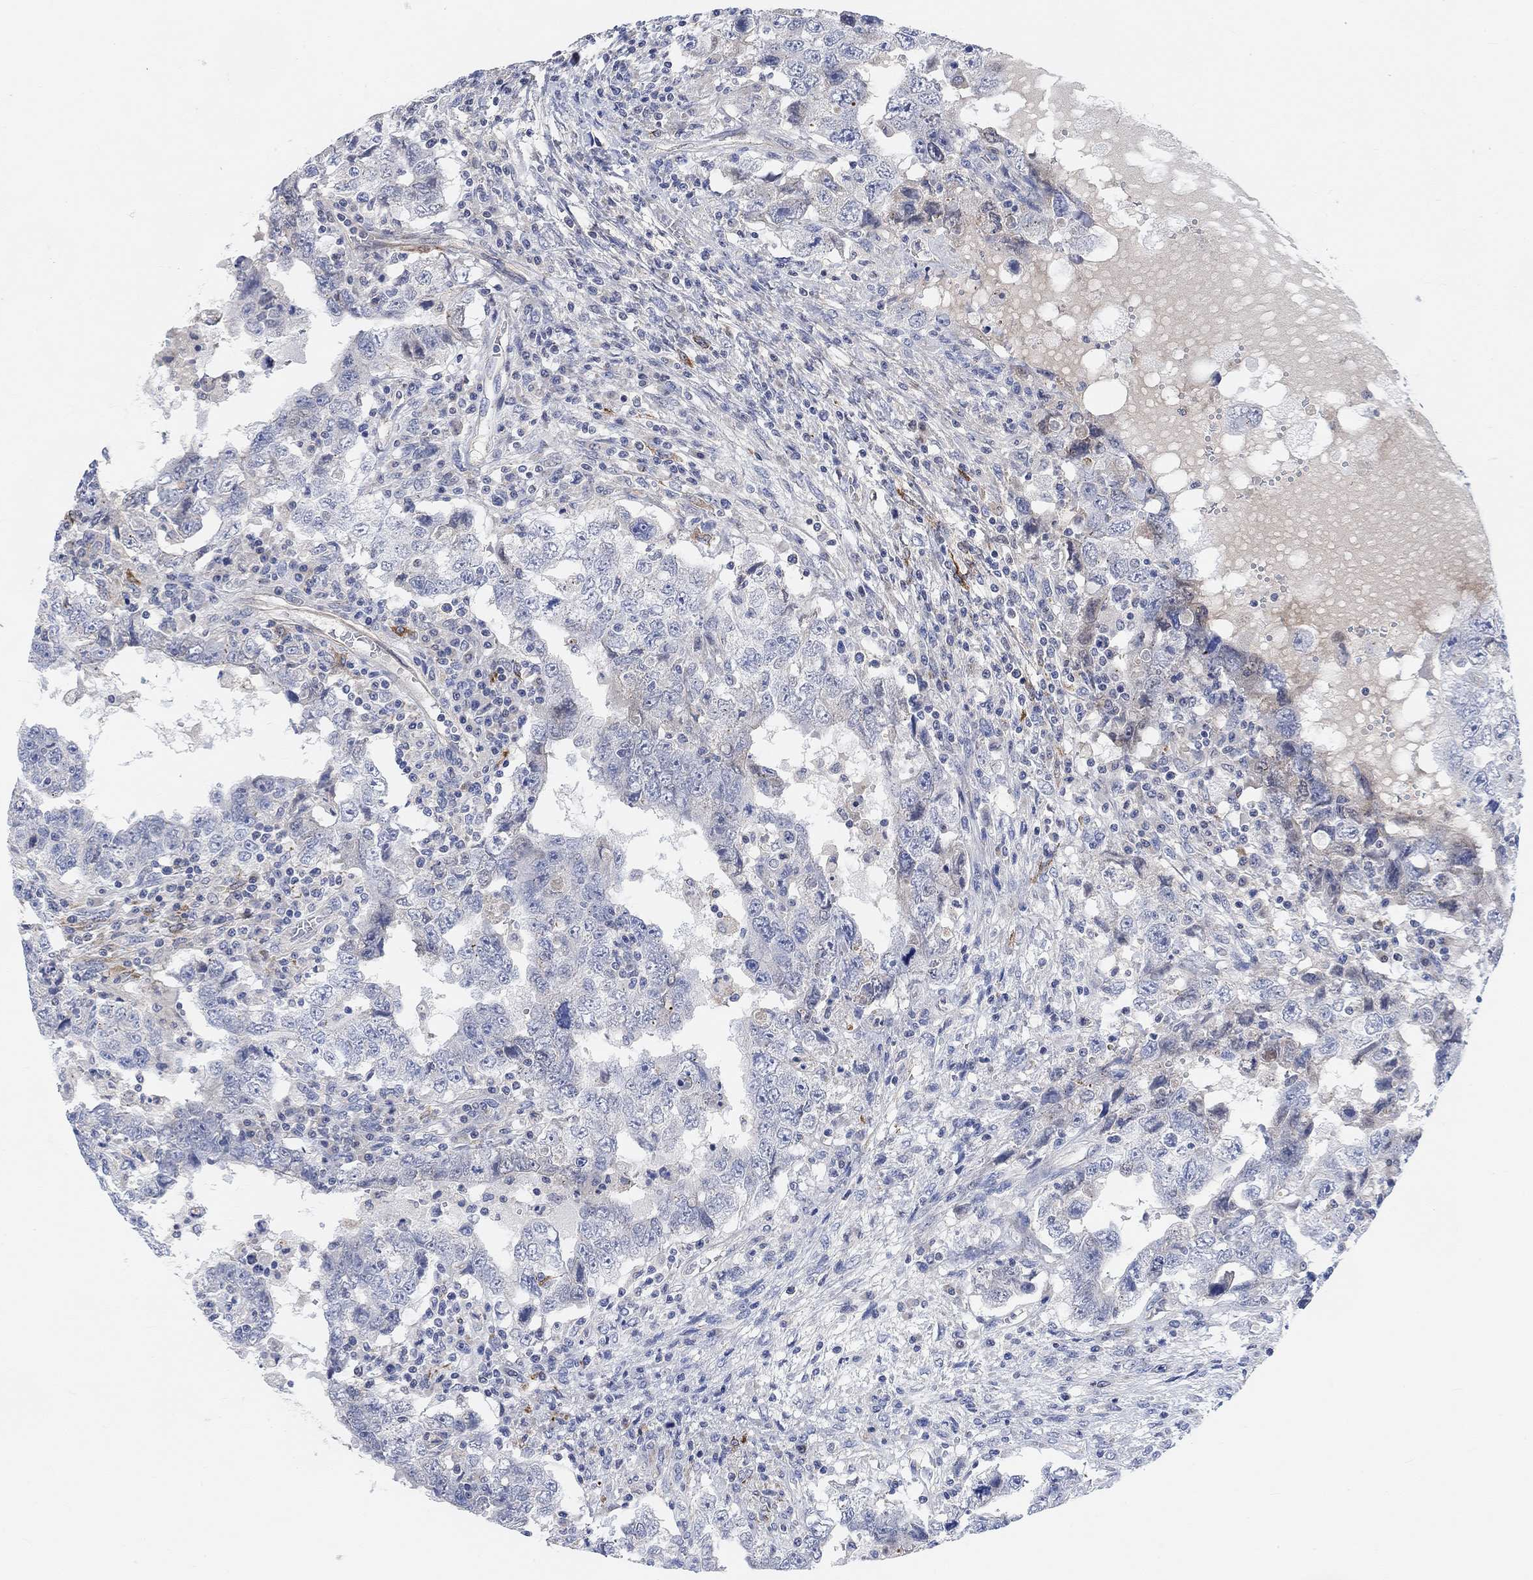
{"staining": {"intensity": "negative", "quantity": "none", "location": "none"}, "tissue": "testis cancer", "cell_type": "Tumor cells", "image_type": "cancer", "snomed": [{"axis": "morphology", "description": "Carcinoma, Embryonal, NOS"}, {"axis": "topography", "description": "Testis"}], "caption": "The image exhibits no staining of tumor cells in testis cancer (embryonal carcinoma).", "gene": "HCRTR1", "patient": {"sex": "male", "age": 26}}